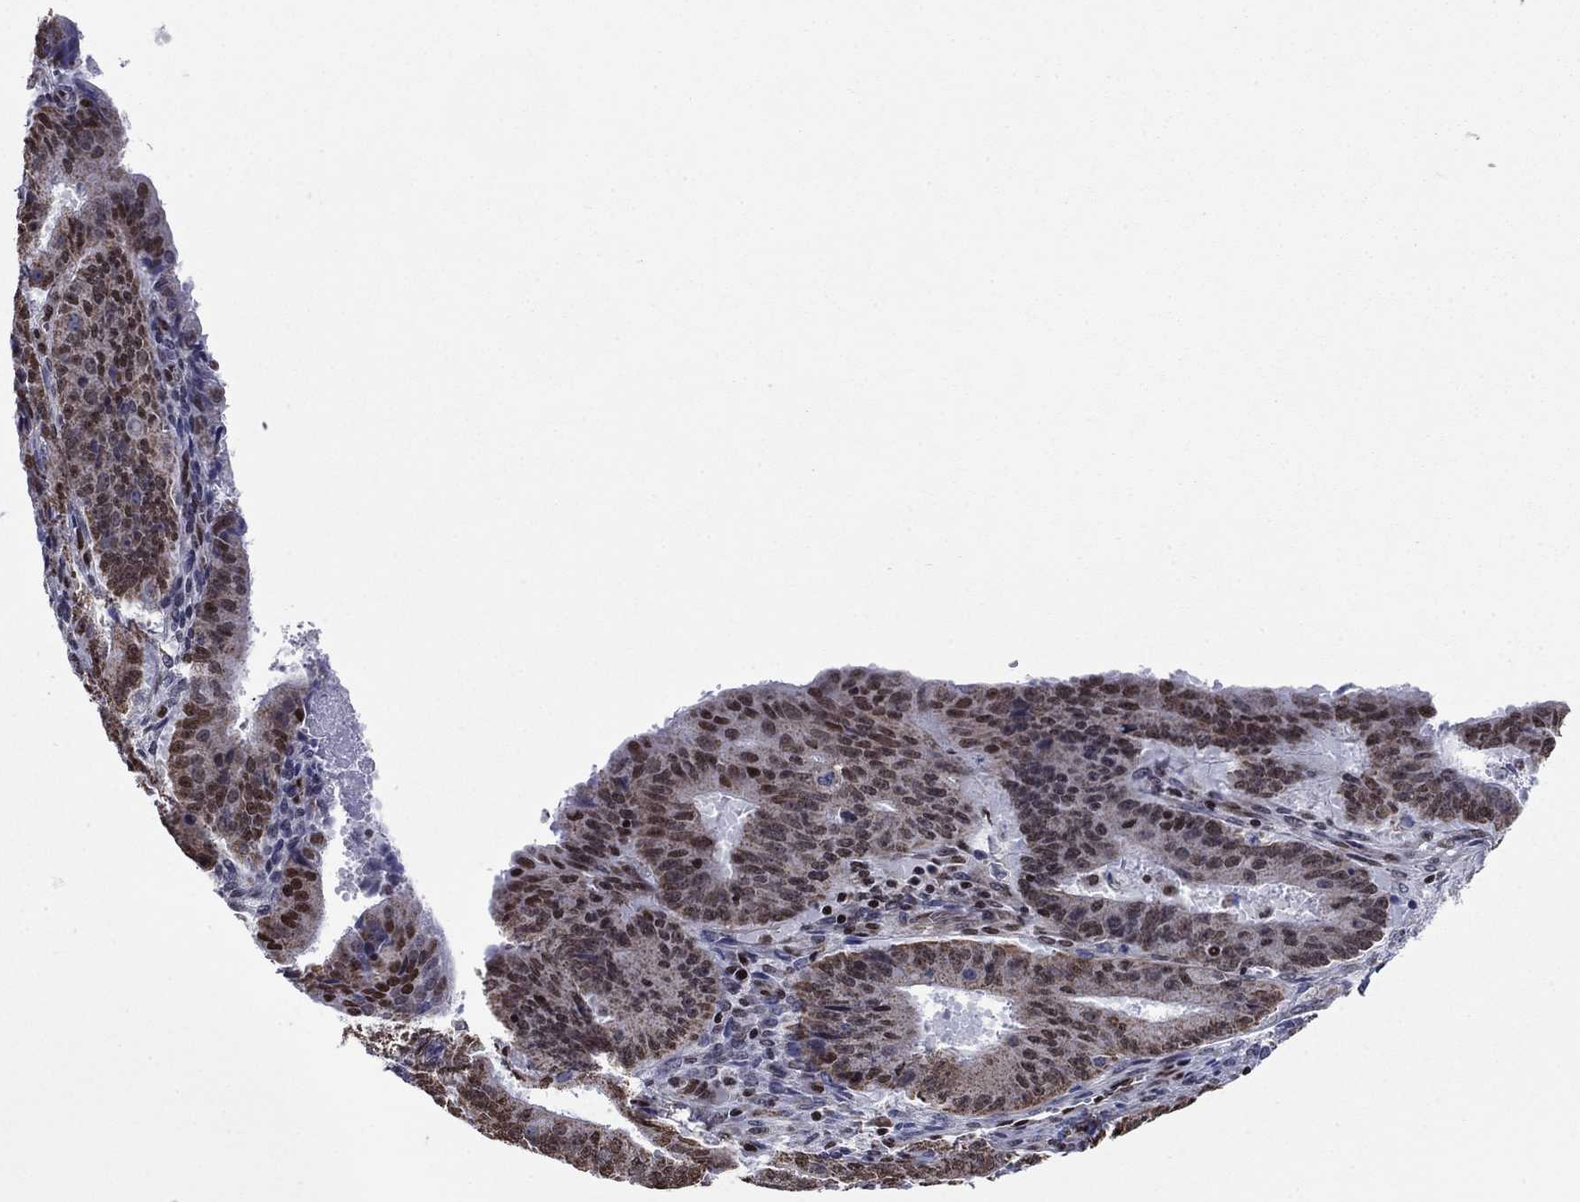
{"staining": {"intensity": "moderate", "quantity": "<25%", "location": "cytoplasmic/membranous,nuclear"}, "tissue": "ovarian cancer", "cell_type": "Tumor cells", "image_type": "cancer", "snomed": [{"axis": "morphology", "description": "Carcinoma, endometroid"}, {"axis": "topography", "description": "Ovary"}], "caption": "Protein staining reveals moderate cytoplasmic/membranous and nuclear expression in approximately <25% of tumor cells in ovarian cancer. (brown staining indicates protein expression, while blue staining denotes nuclei).", "gene": "N4BP2", "patient": {"sex": "female", "age": 42}}